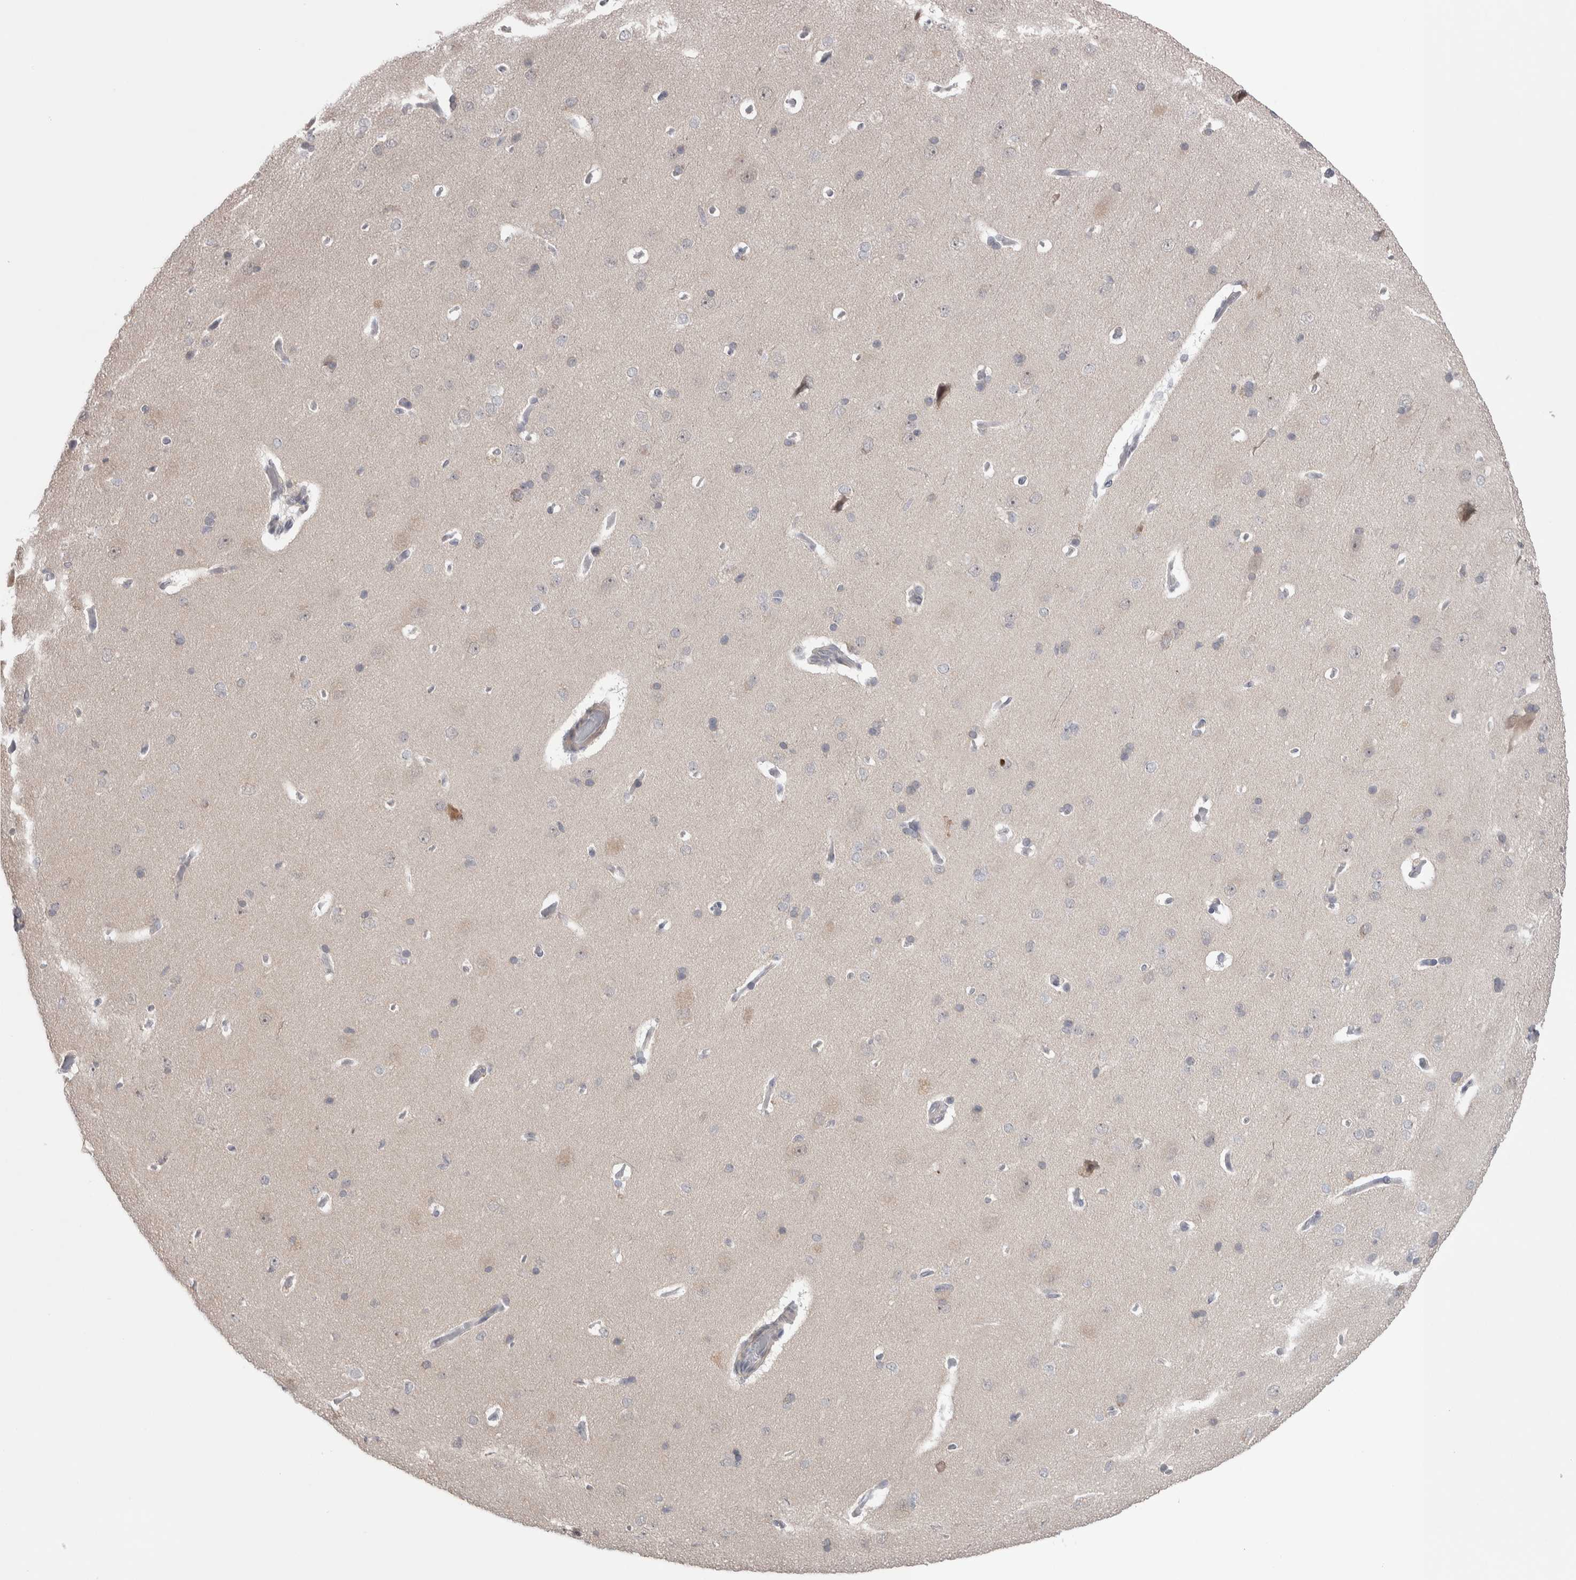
{"staining": {"intensity": "negative", "quantity": "none", "location": "none"}, "tissue": "cerebral cortex", "cell_type": "Endothelial cells", "image_type": "normal", "snomed": [{"axis": "morphology", "description": "Normal tissue, NOS"}, {"axis": "topography", "description": "Cerebral cortex"}], "caption": "The photomicrograph displays no significant staining in endothelial cells of cerebral cortex. (Brightfield microscopy of DAB IHC at high magnification).", "gene": "CUL2", "patient": {"sex": "male", "age": 62}}